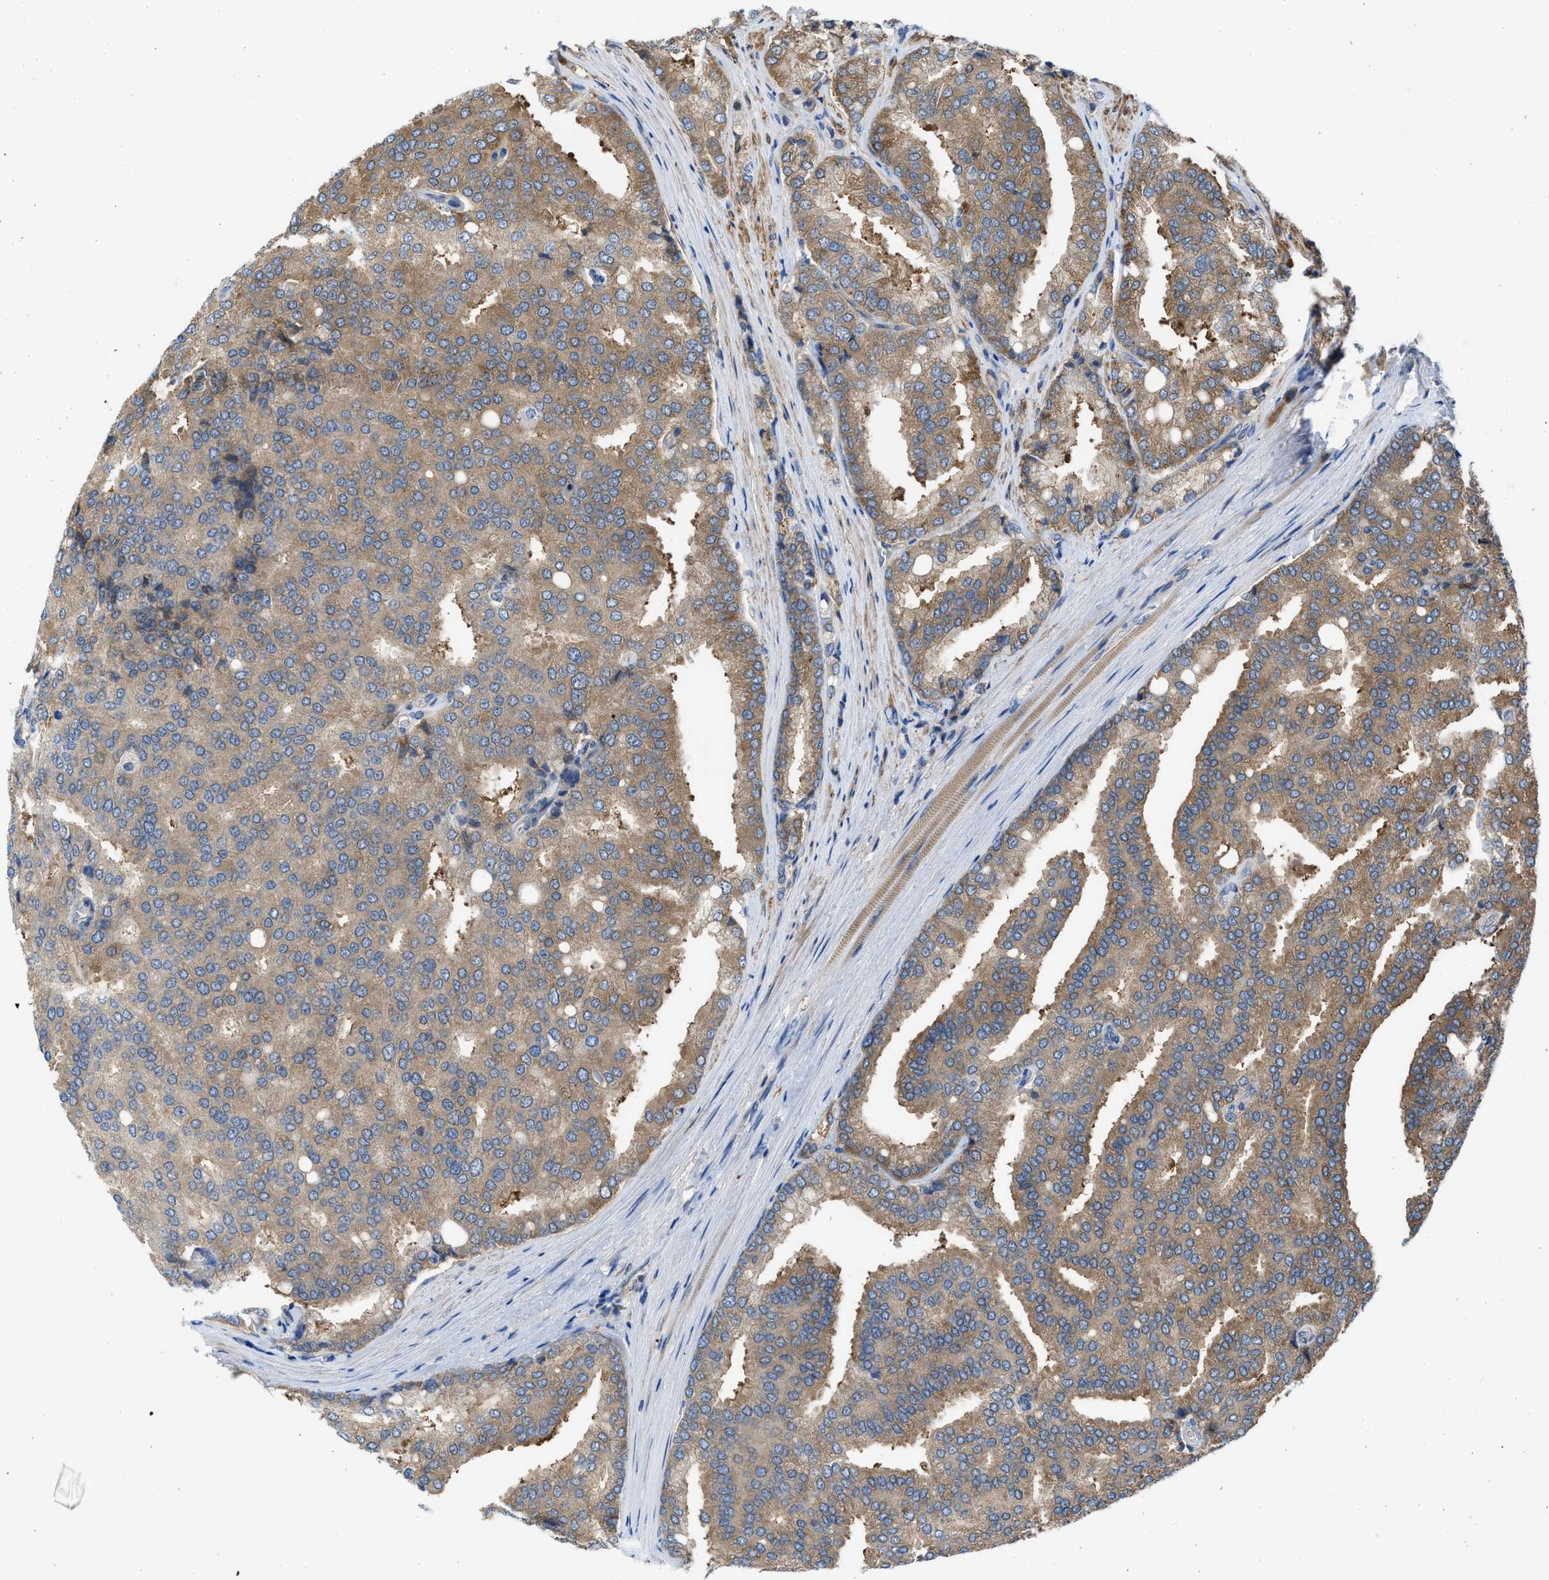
{"staining": {"intensity": "moderate", "quantity": ">75%", "location": "cytoplasmic/membranous"}, "tissue": "prostate cancer", "cell_type": "Tumor cells", "image_type": "cancer", "snomed": [{"axis": "morphology", "description": "Adenocarcinoma, High grade"}, {"axis": "topography", "description": "Prostate"}], "caption": "An immunohistochemistry (IHC) histopathology image of tumor tissue is shown. Protein staining in brown shows moderate cytoplasmic/membranous positivity in prostate cancer within tumor cells.", "gene": "CHKB", "patient": {"sex": "male", "age": 50}}